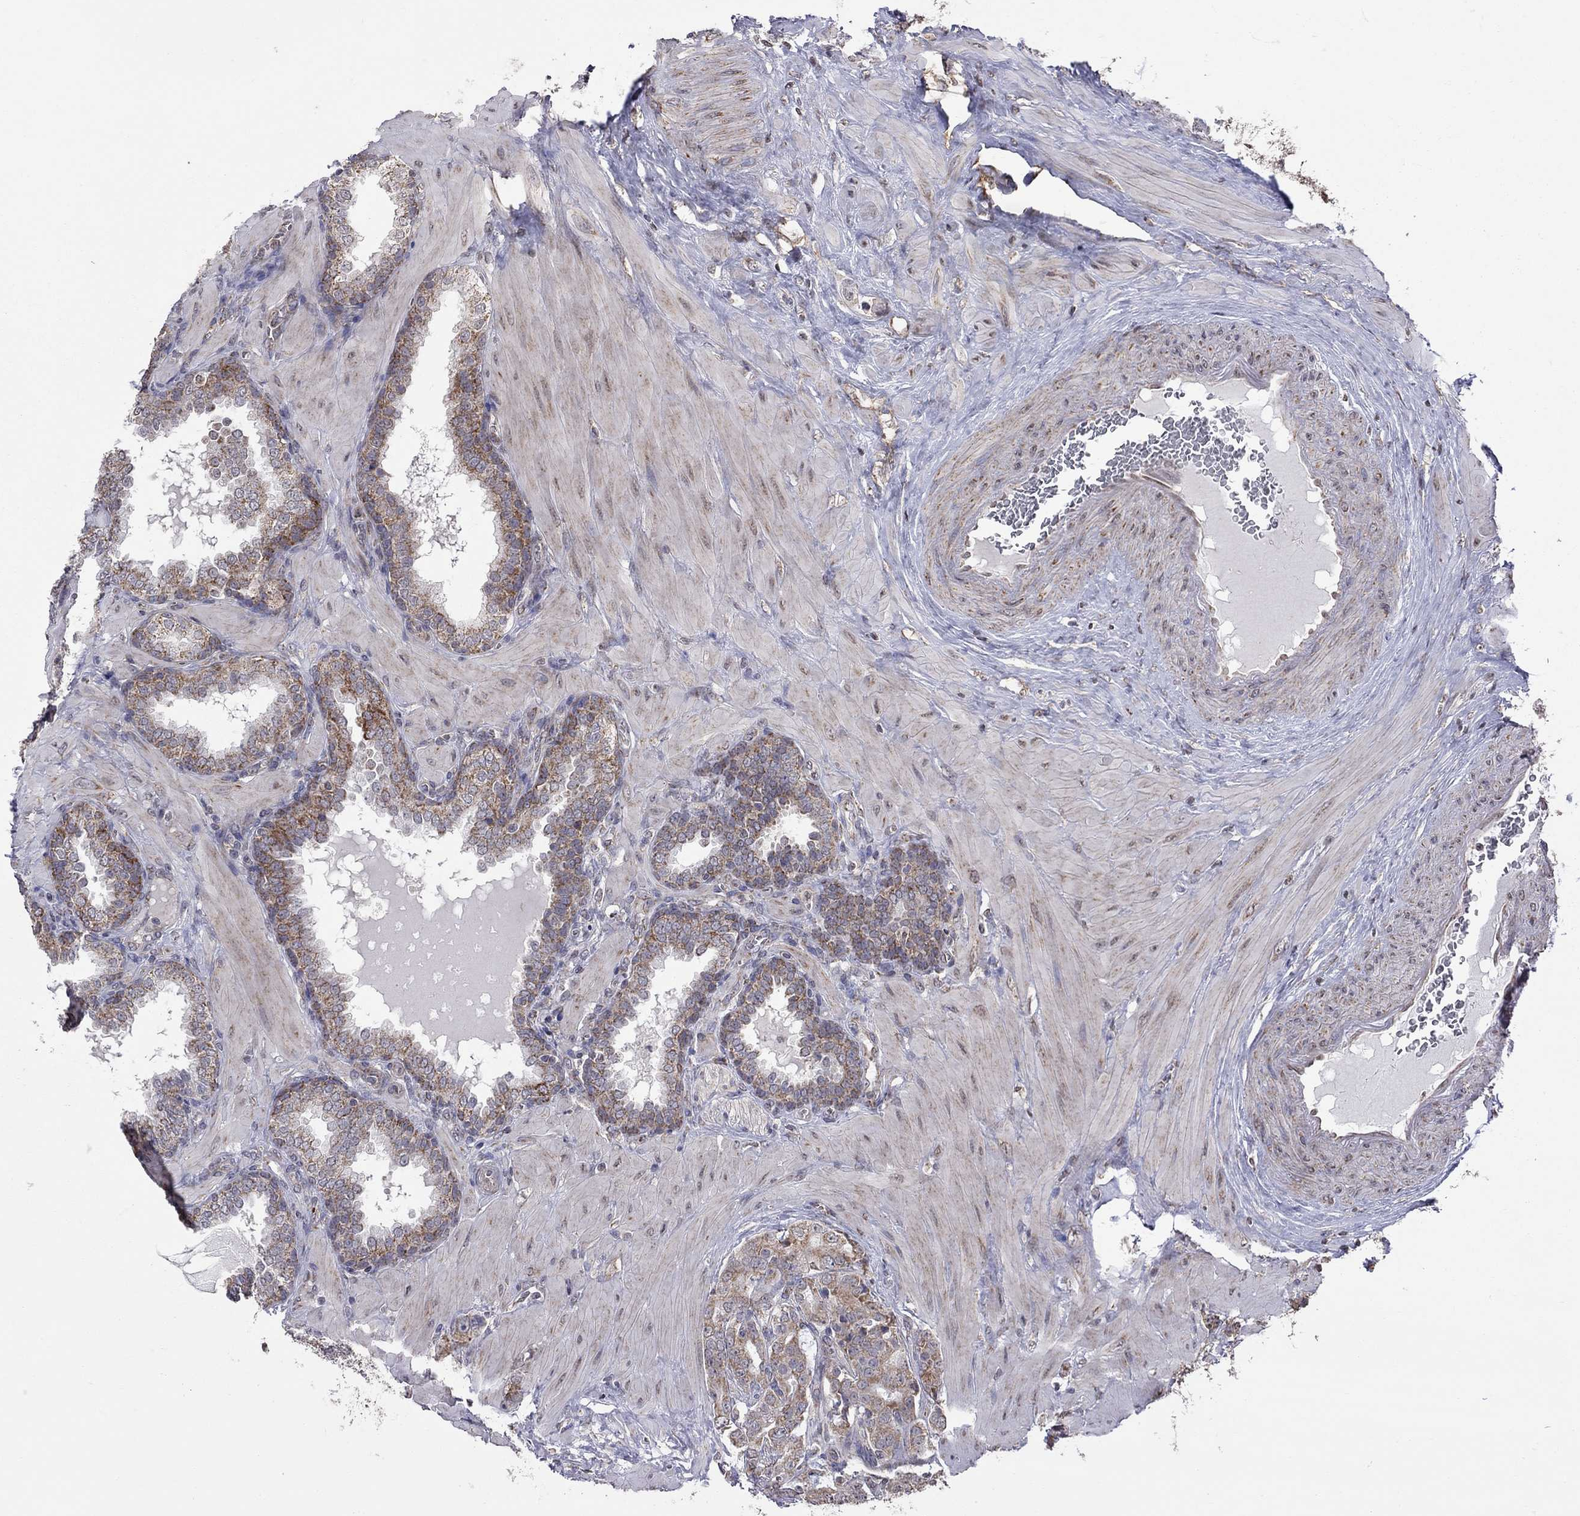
{"staining": {"intensity": "moderate", "quantity": ">75%", "location": "cytoplasmic/membranous"}, "tissue": "prostate cancer", "cell_type": "Tumor cells", "image_type": "cancer", "snomed": [{"axis": "morphology", "description": "Adenocarcinoma, NOS"}, {"axis": "topography", "description": "Prostate"}], "caption": "An image of prostate cancer stained for a protein demonstrates moderate cytoplasmic/membranous brown staining in tumor cells.", "gene": "NDUFB1", "patient": {"sex": "male", "age": 57}}